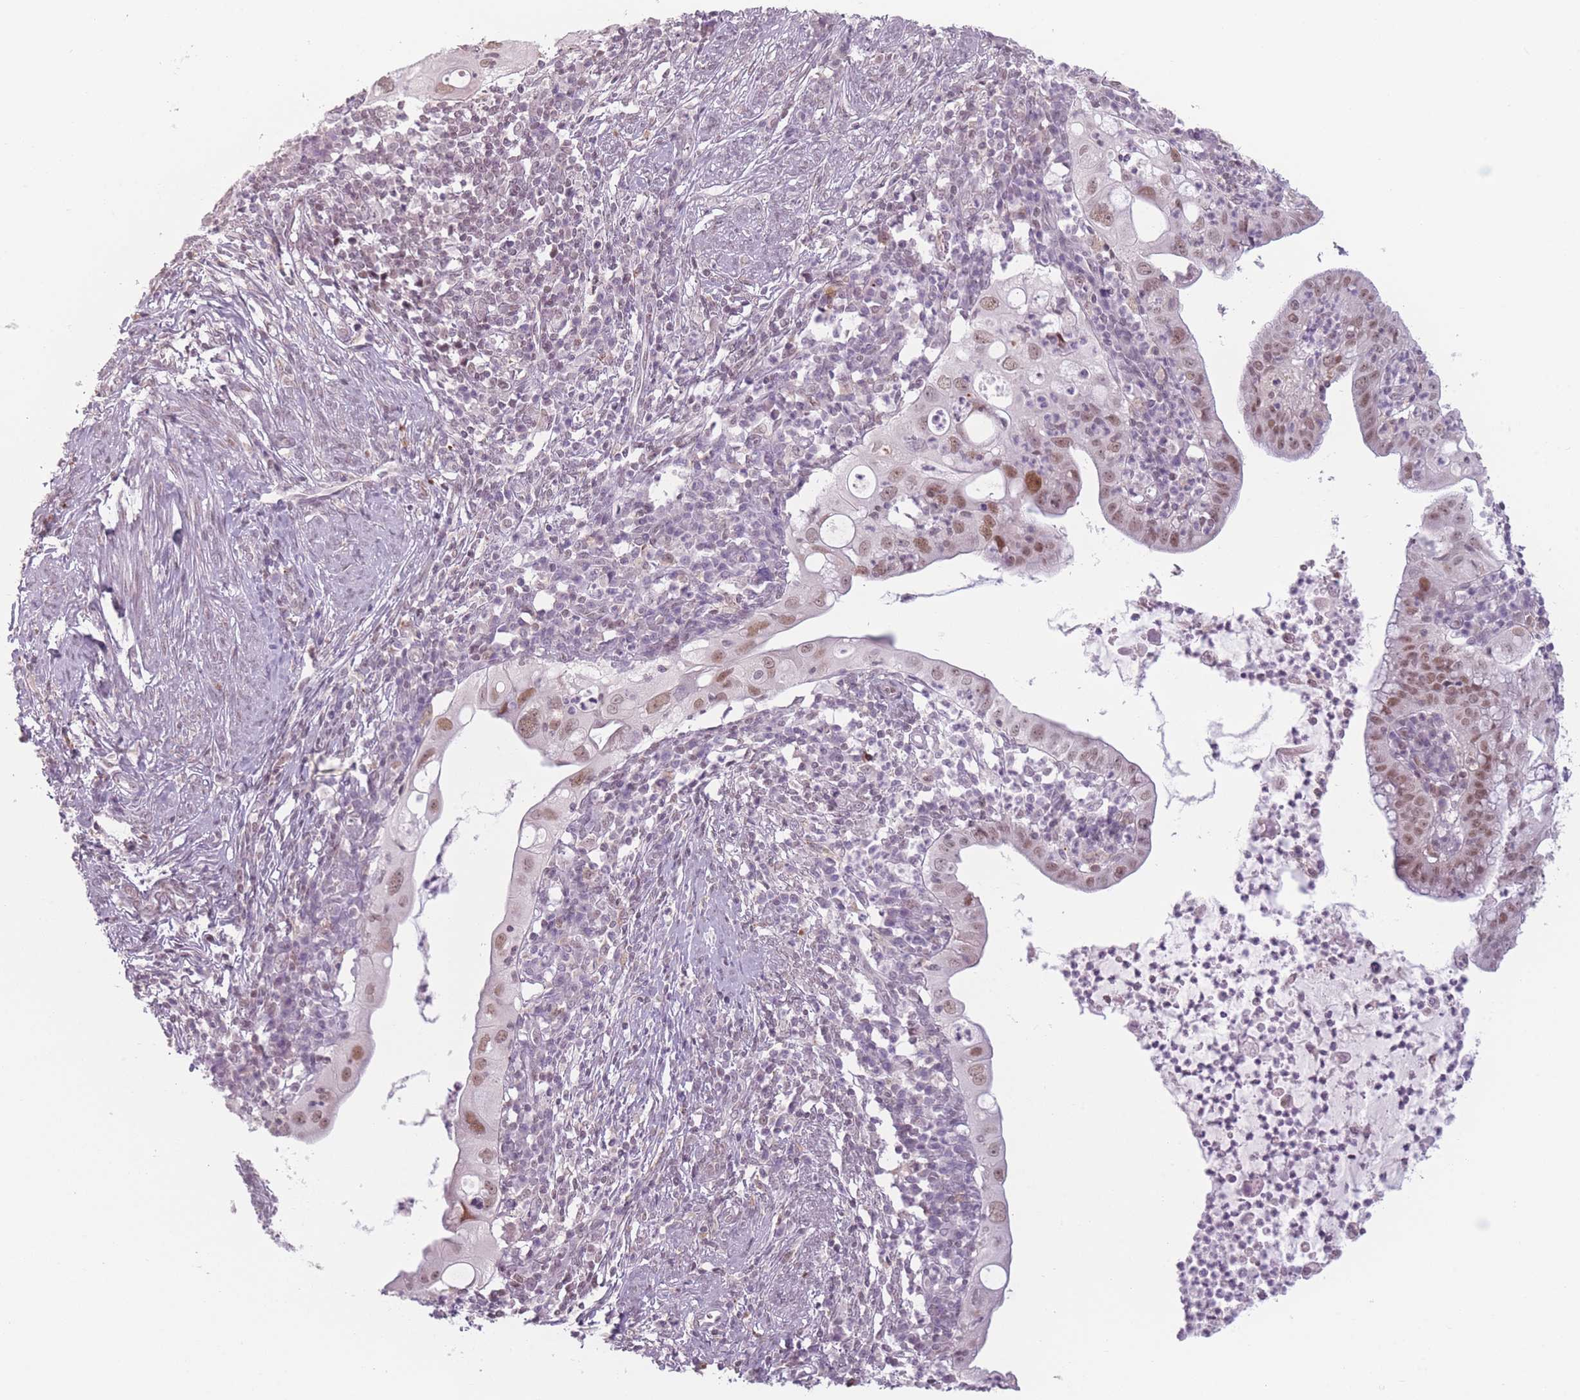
{"staining": {"intensity": "moderate", "quantity": ">75%", "location": "nuclear"}, "tissue": "cervical cancer", "cell_type": "Tumor cells", "image_type": "cancer", "snomed": [{"axis": "morphology", "description": "Adenocarcinoma, NOS"}, {"axis": "topography", "description": "Cervix"}], "caption": "Immunohistochemical staining of human cervical adenocarcinoma exhibits medium levels of moderate nuclear positivity in about >75% of tumor cells. Nuclei are stained in blue.", "gene": "OR10C1", "patient": {"sex": "female", "age": 36}}